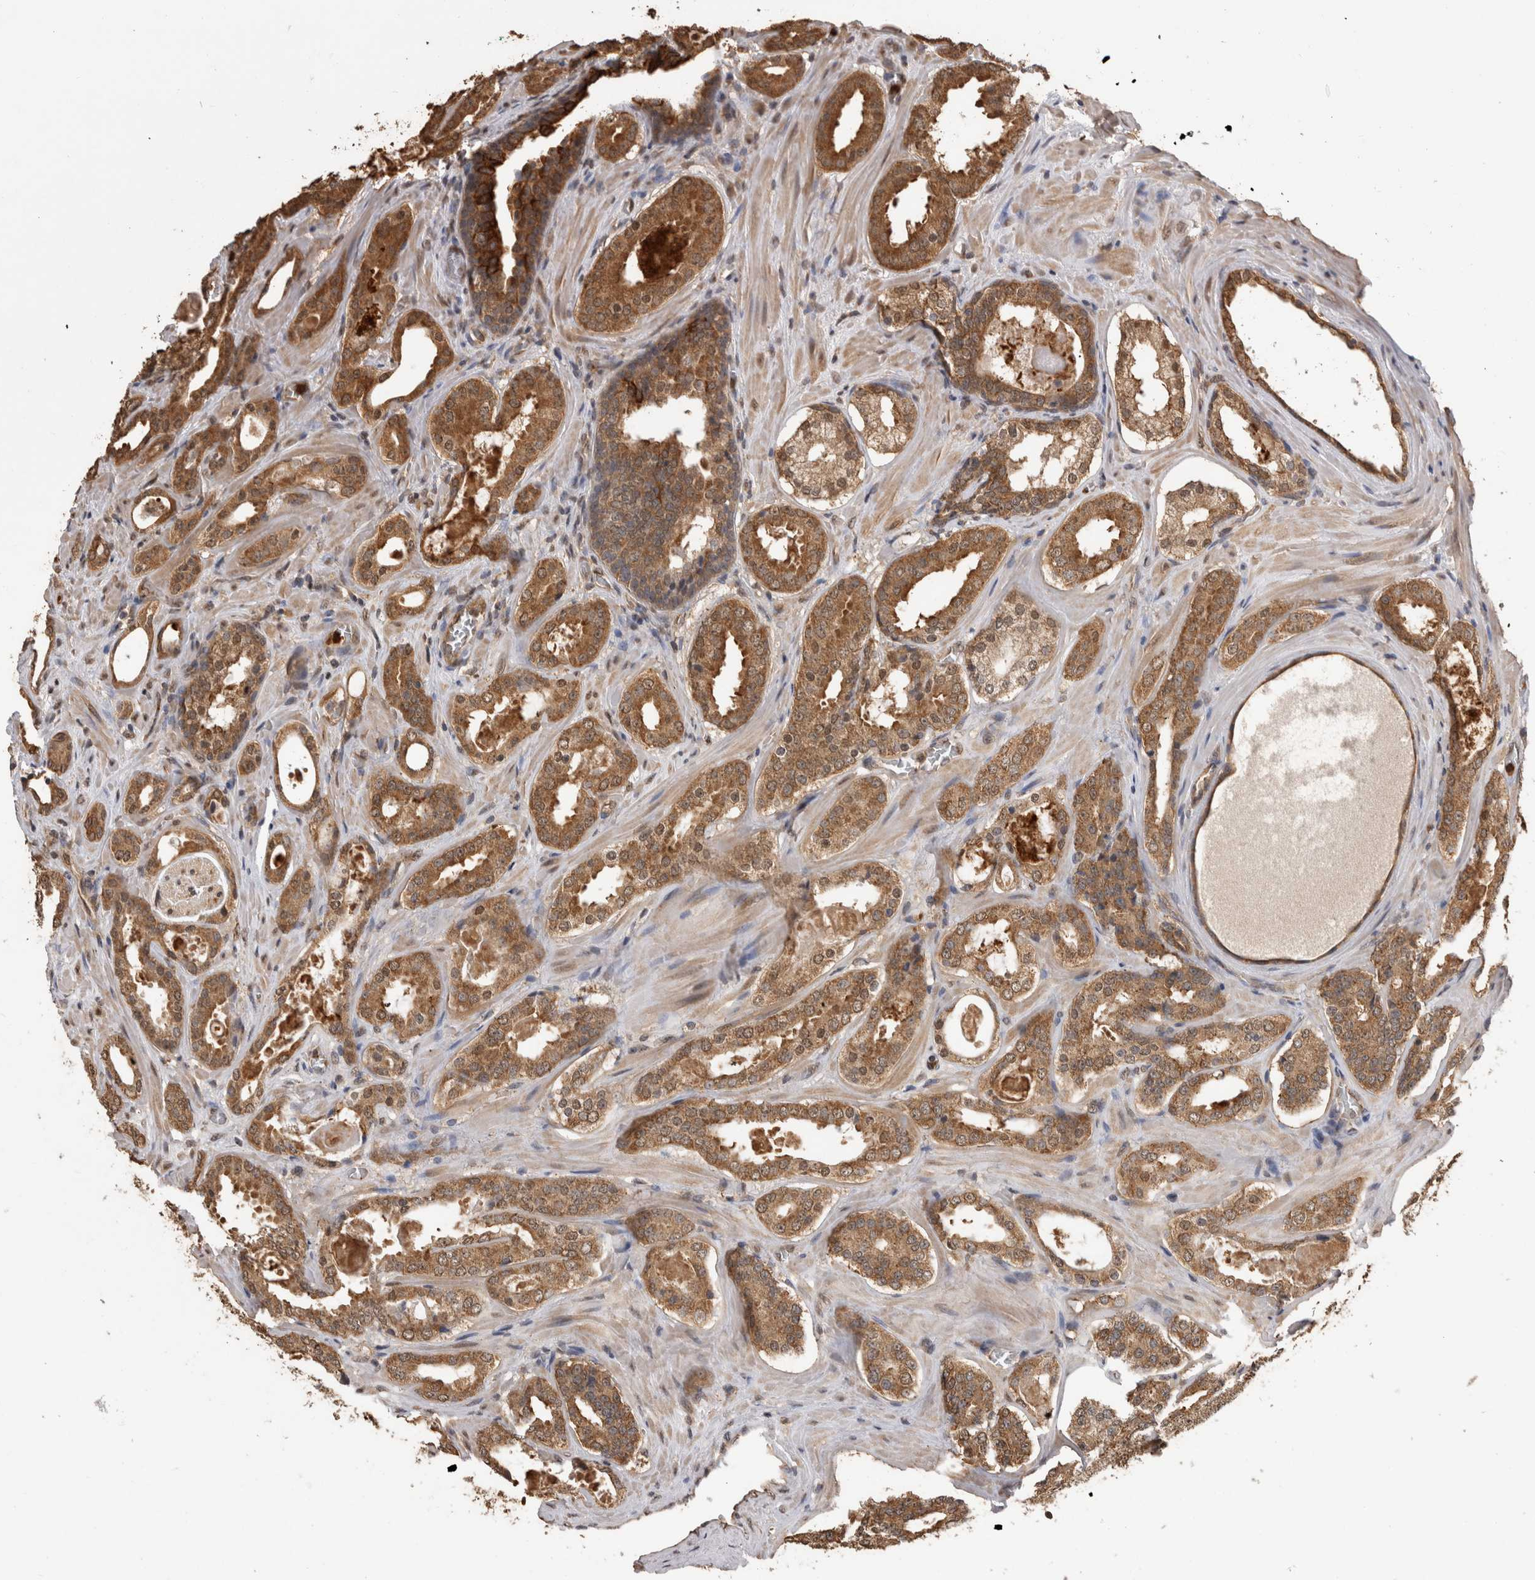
{"staining": {"intensity": "moderate", "quantity": ">75%", "location": "cytoplasmic/membranous"}, "tissue": "prostate cancer", "cell_type": "Tumor cells", "image_type": "cancer", "snomed": [{"axis": "morphology", "description": "Adenocarcinoma, High grade"}, {"axis": "topography", "description": "Prostate"}], "caption": "A histopathology image showing moderate cytoplasmic/membranous staining in approximately >75% of tumor cells in prostate cancer, as visualized by brown immunohistochemical staining.", "gene": "PAK4", "patient": {"sex": "male", "age": 60}}